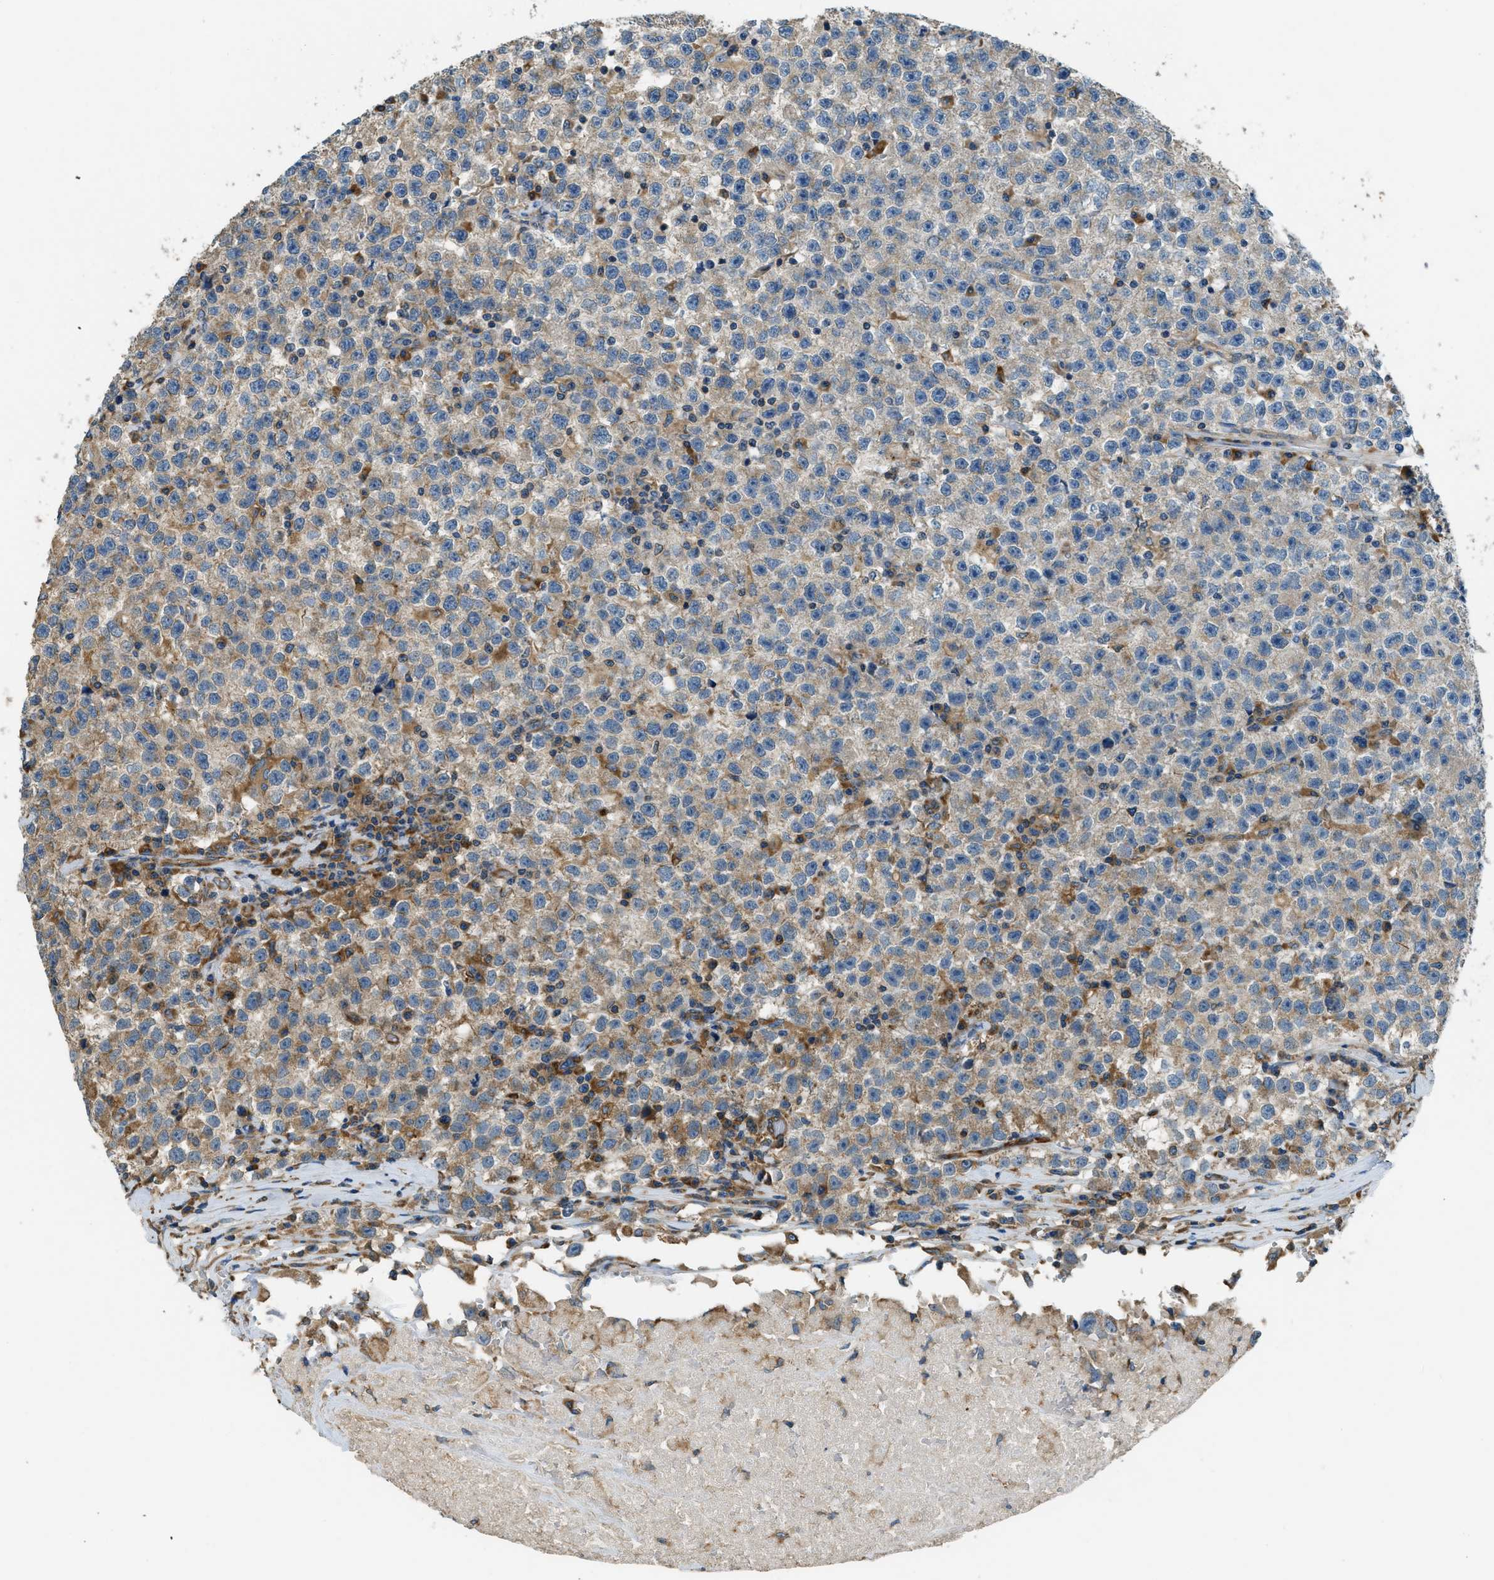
{"staining": {"intensity": "weak", "quantity": "25%-75%", "location": "cytoplasmic/membranous"}, "tissue": "testis cancer", "cell_type": "Tumor cells", "image_type": "cancer", "snomed": [{"axis": "morphology", "description": "Seminoma, NOS"}, {"axis": "topography", "description": "Testis"}], "caption": "Immunohistochemistry (IHC) micrograph of human testis seminoma stained for a protein (brown), which reveals low levels of weak cytoplasmic/membranous positivity in approximately 25%-75% of tumor cells.", "gene": "GIMAP8", "patient": {"sex": "male", "age": 22}}